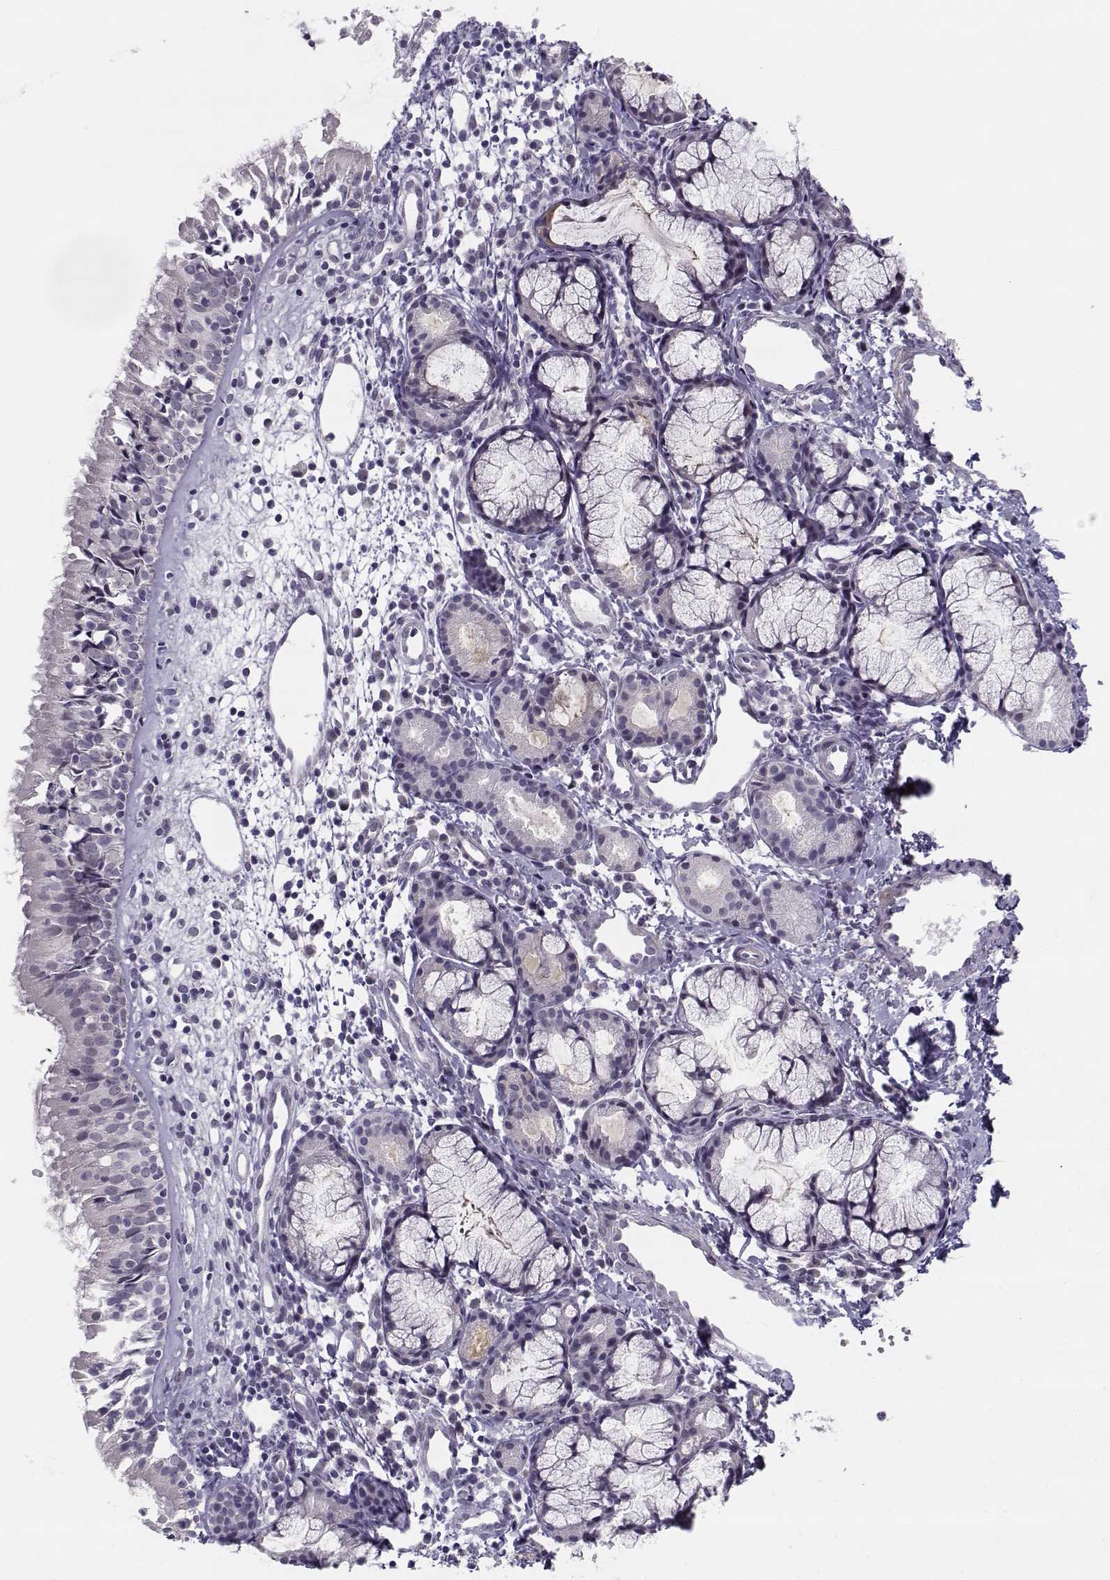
{"staining": {"intensity": "negative", "quantity": "none", "location": "none"}, "tissue": "nasopharynx", "cell_type": "Respiratory epithelial cells", "image_type": "normal", "snomed": [{"axis": "morphology", "description": "Normal tissue, NOS"}, {"axis": "topography", "description": "Nasopharynx"}], "caption": "The immunohistochemistry photomicrograph has no significant staining in respiratory epithelial cells of nasopharynx.", "gene": "C16orf86", "patient": {"sex": "male", "age": 9}}